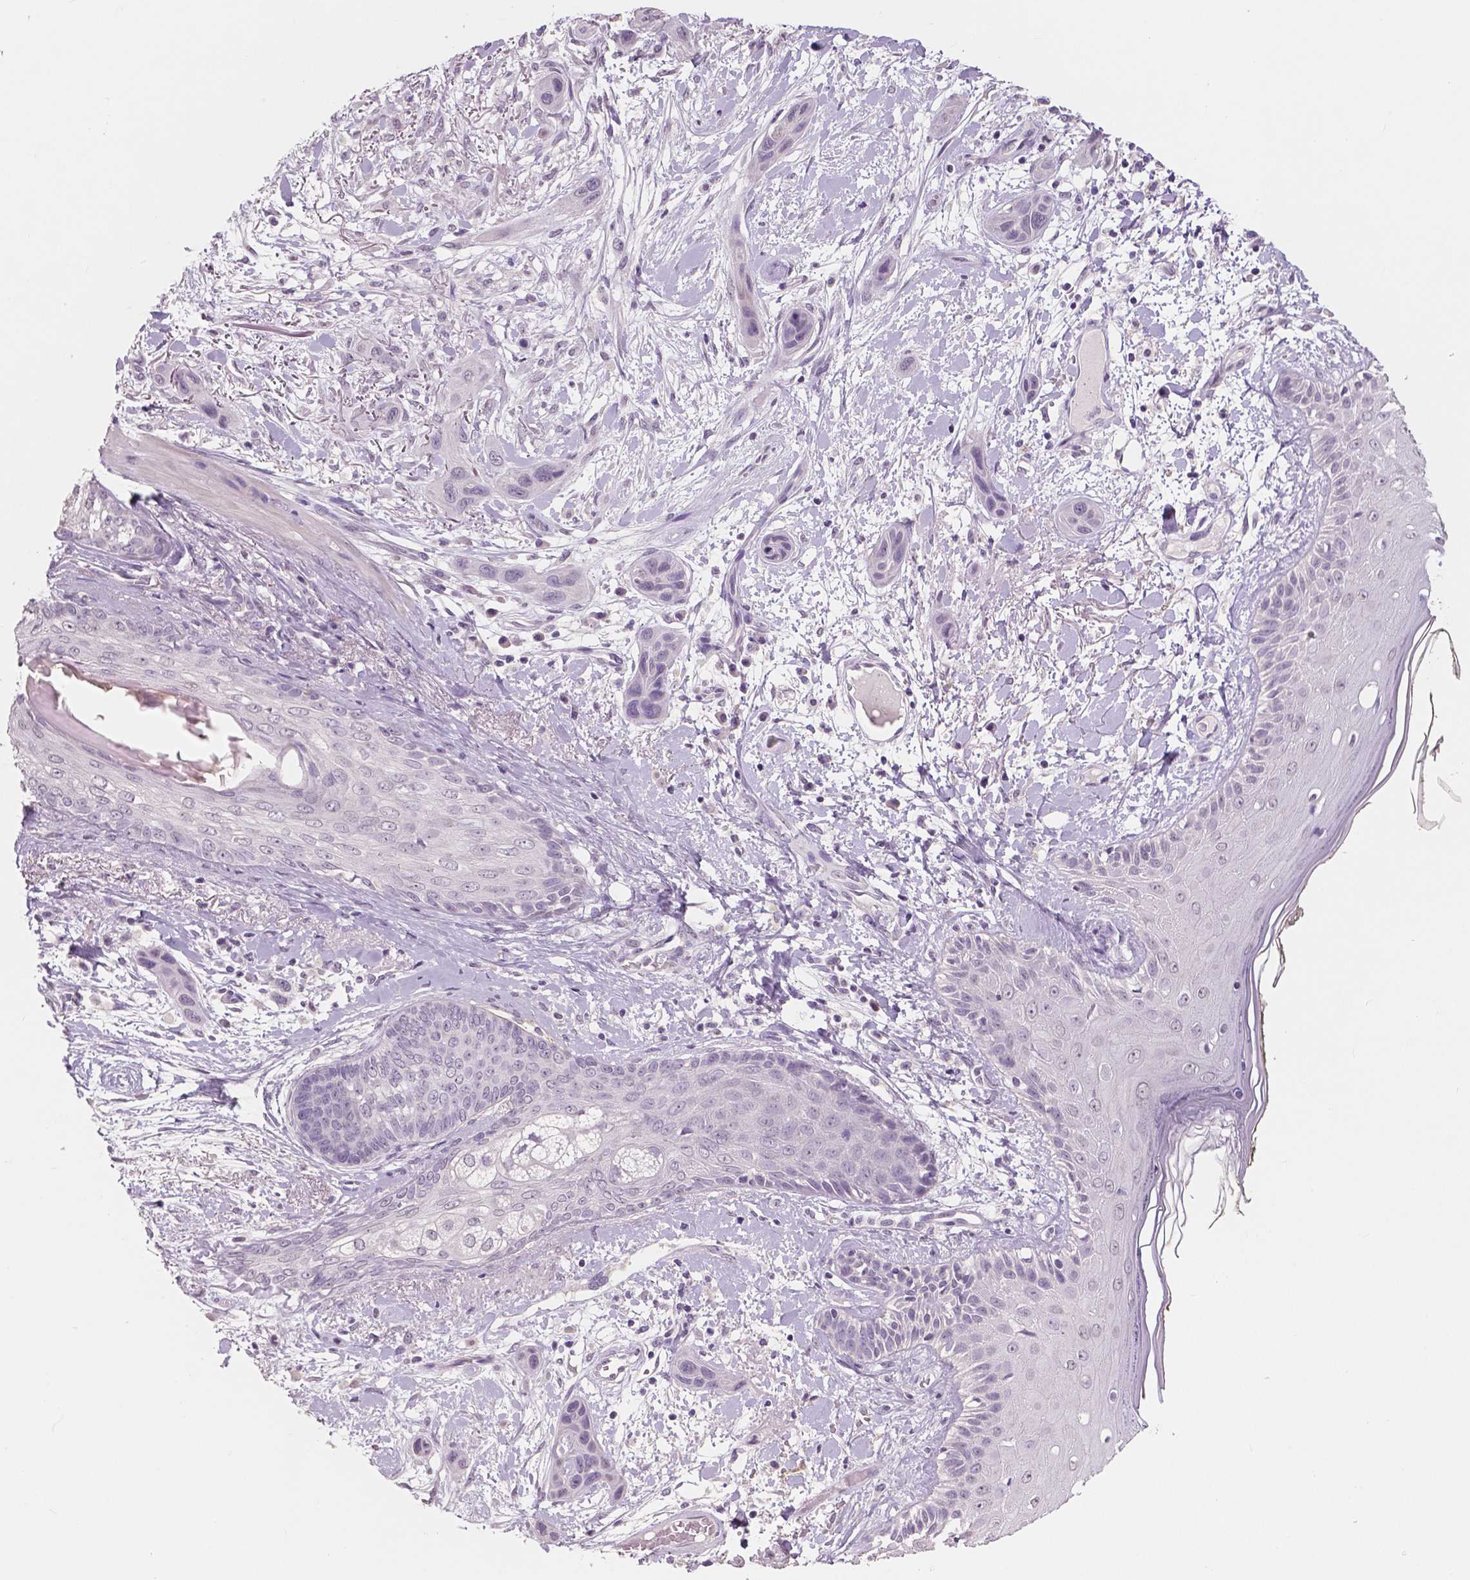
{"staining": {"intensity": "negative", "quantity": "none", "location": "none"}, "tissue": "skin cancer", "cell_type": "Tumor cells", "image_type": "cancer", "snomed": [{"axis": "morphology", "description": "Squamous cell carcinoma, NOS"}, {"axis": "topography", "description": "Skin"}], "caption": "A high-resolution image shows IHC staining of skin cancer, which shows no significant staining in tumor cells. (DAB (3,3'-diaminobenzidine) IHC visualized using brightfield microscopy, high magnification).", "gene": "NECAB1", "patient": {"sex": "male", "age": 79}}